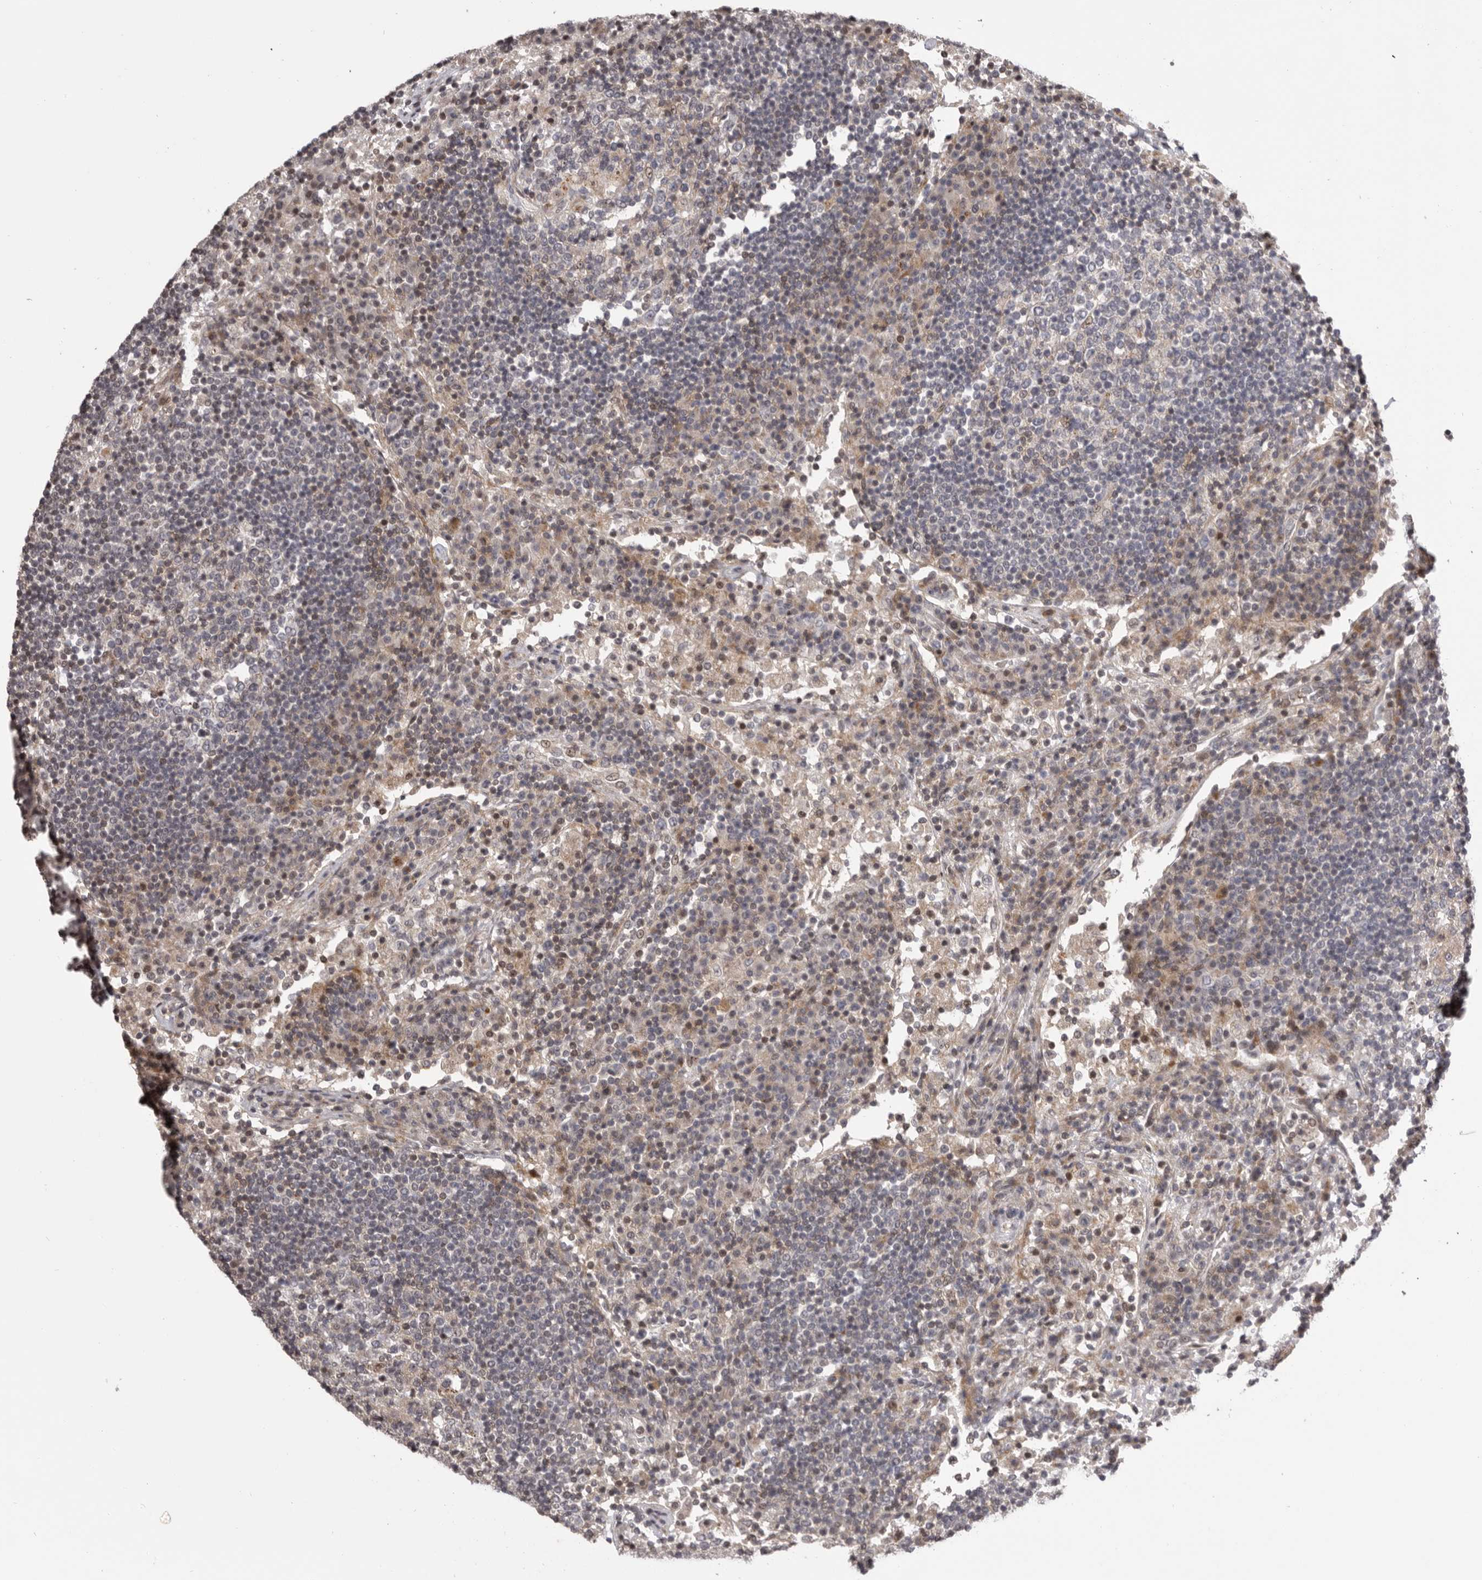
{"staining": {"intensity": "moderate", "quantity": "<25%", "location": "nuclear"}, "tissue": "lymph node", "cell_type": "Germinal center cells", "image_type": "normal", "snomed": [{"axis": "morphology", "description": "Normal tissue, NOS"}, {"axis": "topography", "description": "Lymph node"}], "caption": "Immunohistochemical staining of normal human lymph node exhibits <25% levels of moderate nuclear protein staining in approximately <25% of germinal center cells.", "gene": "AZIN1", "patient": {"sex": "female", "age": 53}}